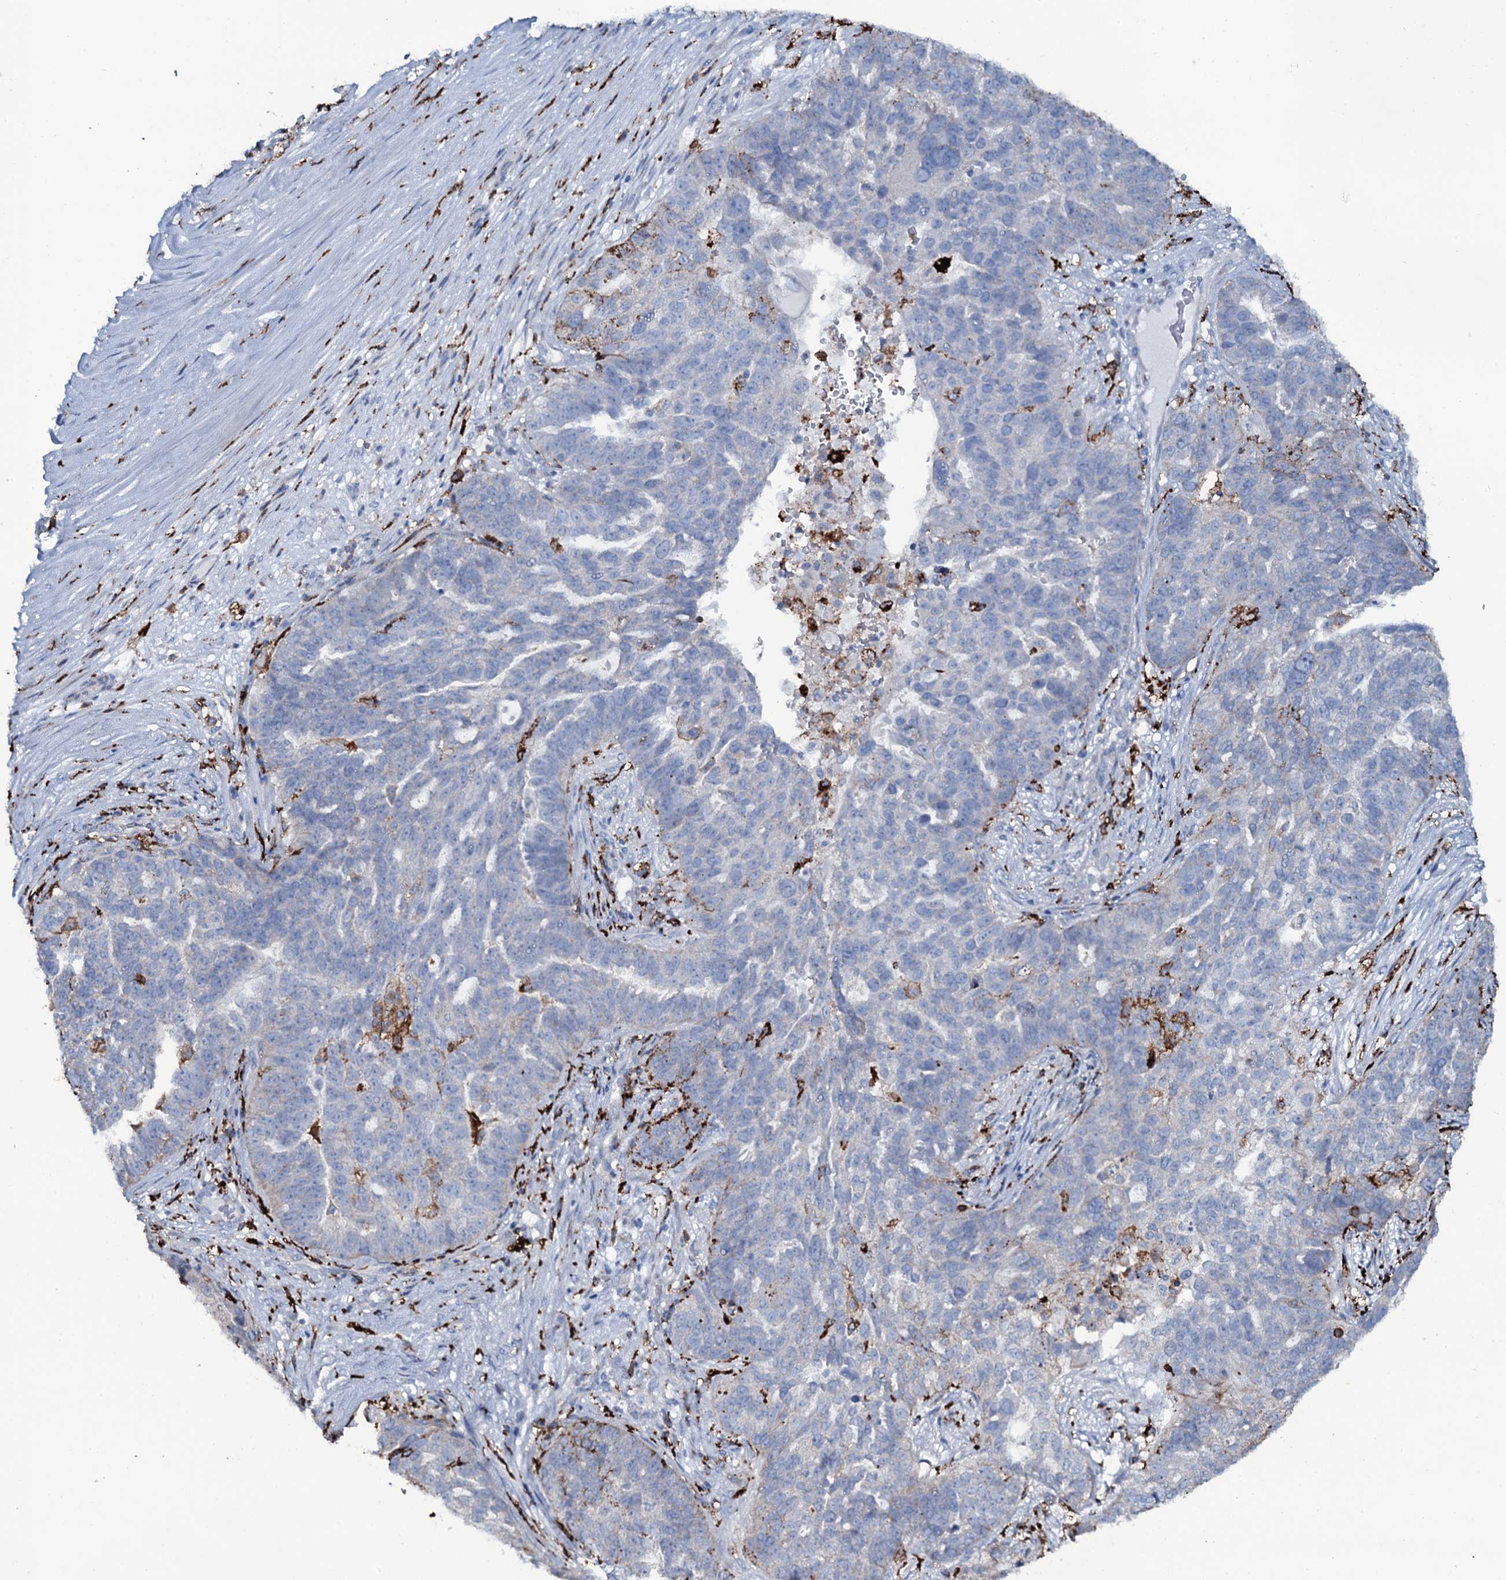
{"staining": {"intensity": "negative", "quantity": "none", "location": "none"}, "tissue": "ovarian cancer", "cell_type": "Tumor cells", "image_type": "cancer", "snomed": [{"axis": "morphology", "description": "Cystadenocarcinoma, serous, NOS"}, {"axis": "topography", "description": "Ovary"}], "caption": "The immunohistochemistry image has no significant staining in tumor cells of ovarian serous cystadenocarcinoma tissue. (DAB IHC with hematoxylin counter stain).", "gene": "OSBPL2", "patient": {"sex": "female", "age": 59}}